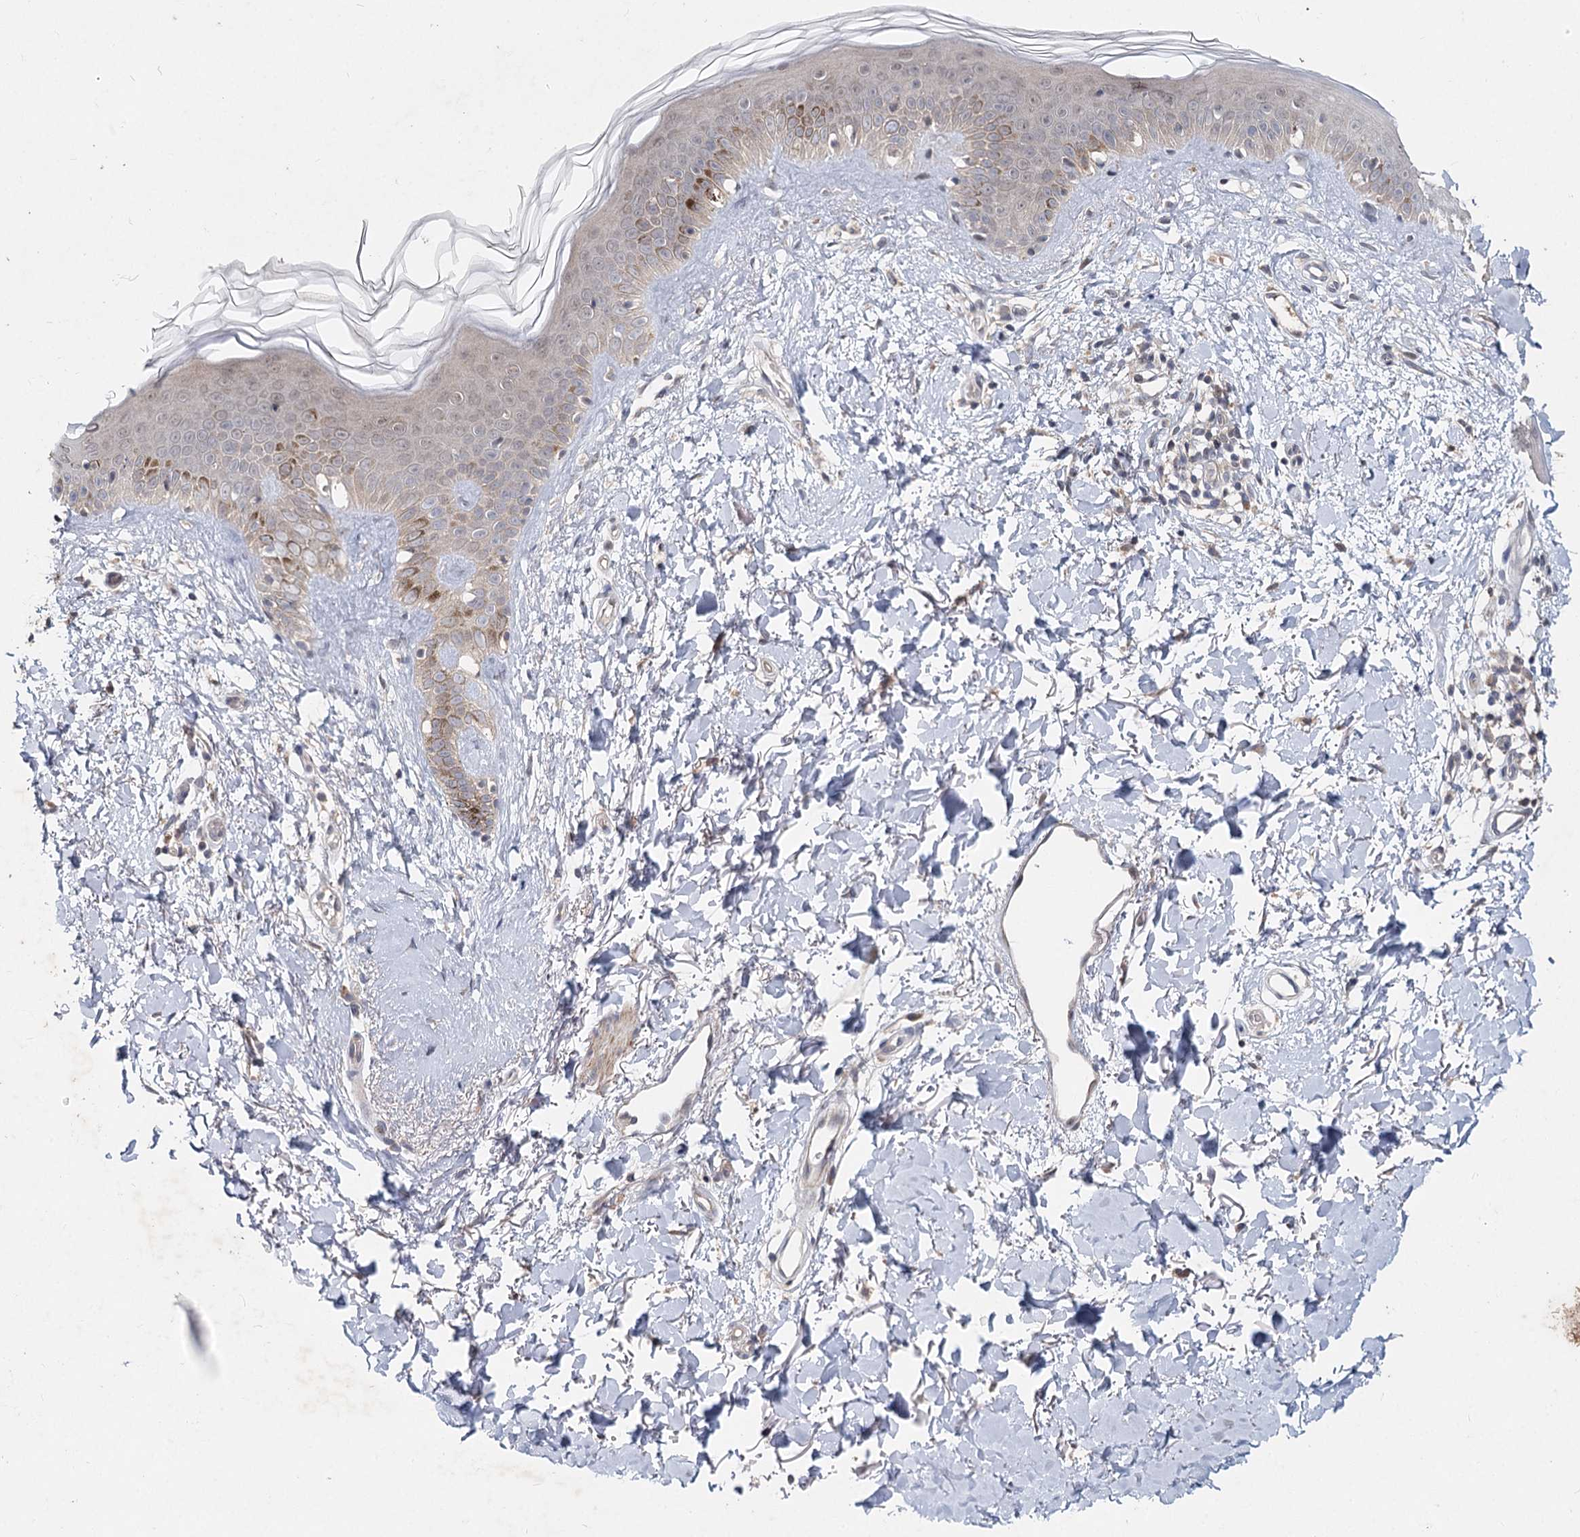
{"staining": {"intensity": "weak", "quantity": ">75%", "location": "cytoplasmic/membranous"}, "tissue": "skin", "cell_type": "Fibroblasts", "image_type": "normal", "snomed": [{"axis": "morphology", "description": "Normal tissue, NOS"}, {"axis": "topography", "description": "Skin"}], "caption": "The photomicrograph exhibits a brown stain indicating the presence of a protein in the cytoplasmic/membranous of fibroblasts in skin. The protein is stained brown, and the nuclei are stained in blue (DAB (3,3'-diaminobenzidine) IHC with brightfield microscopy, high magnification).", "gene": "AP3B1", "patient": {"sex": "female", "age": 58}}